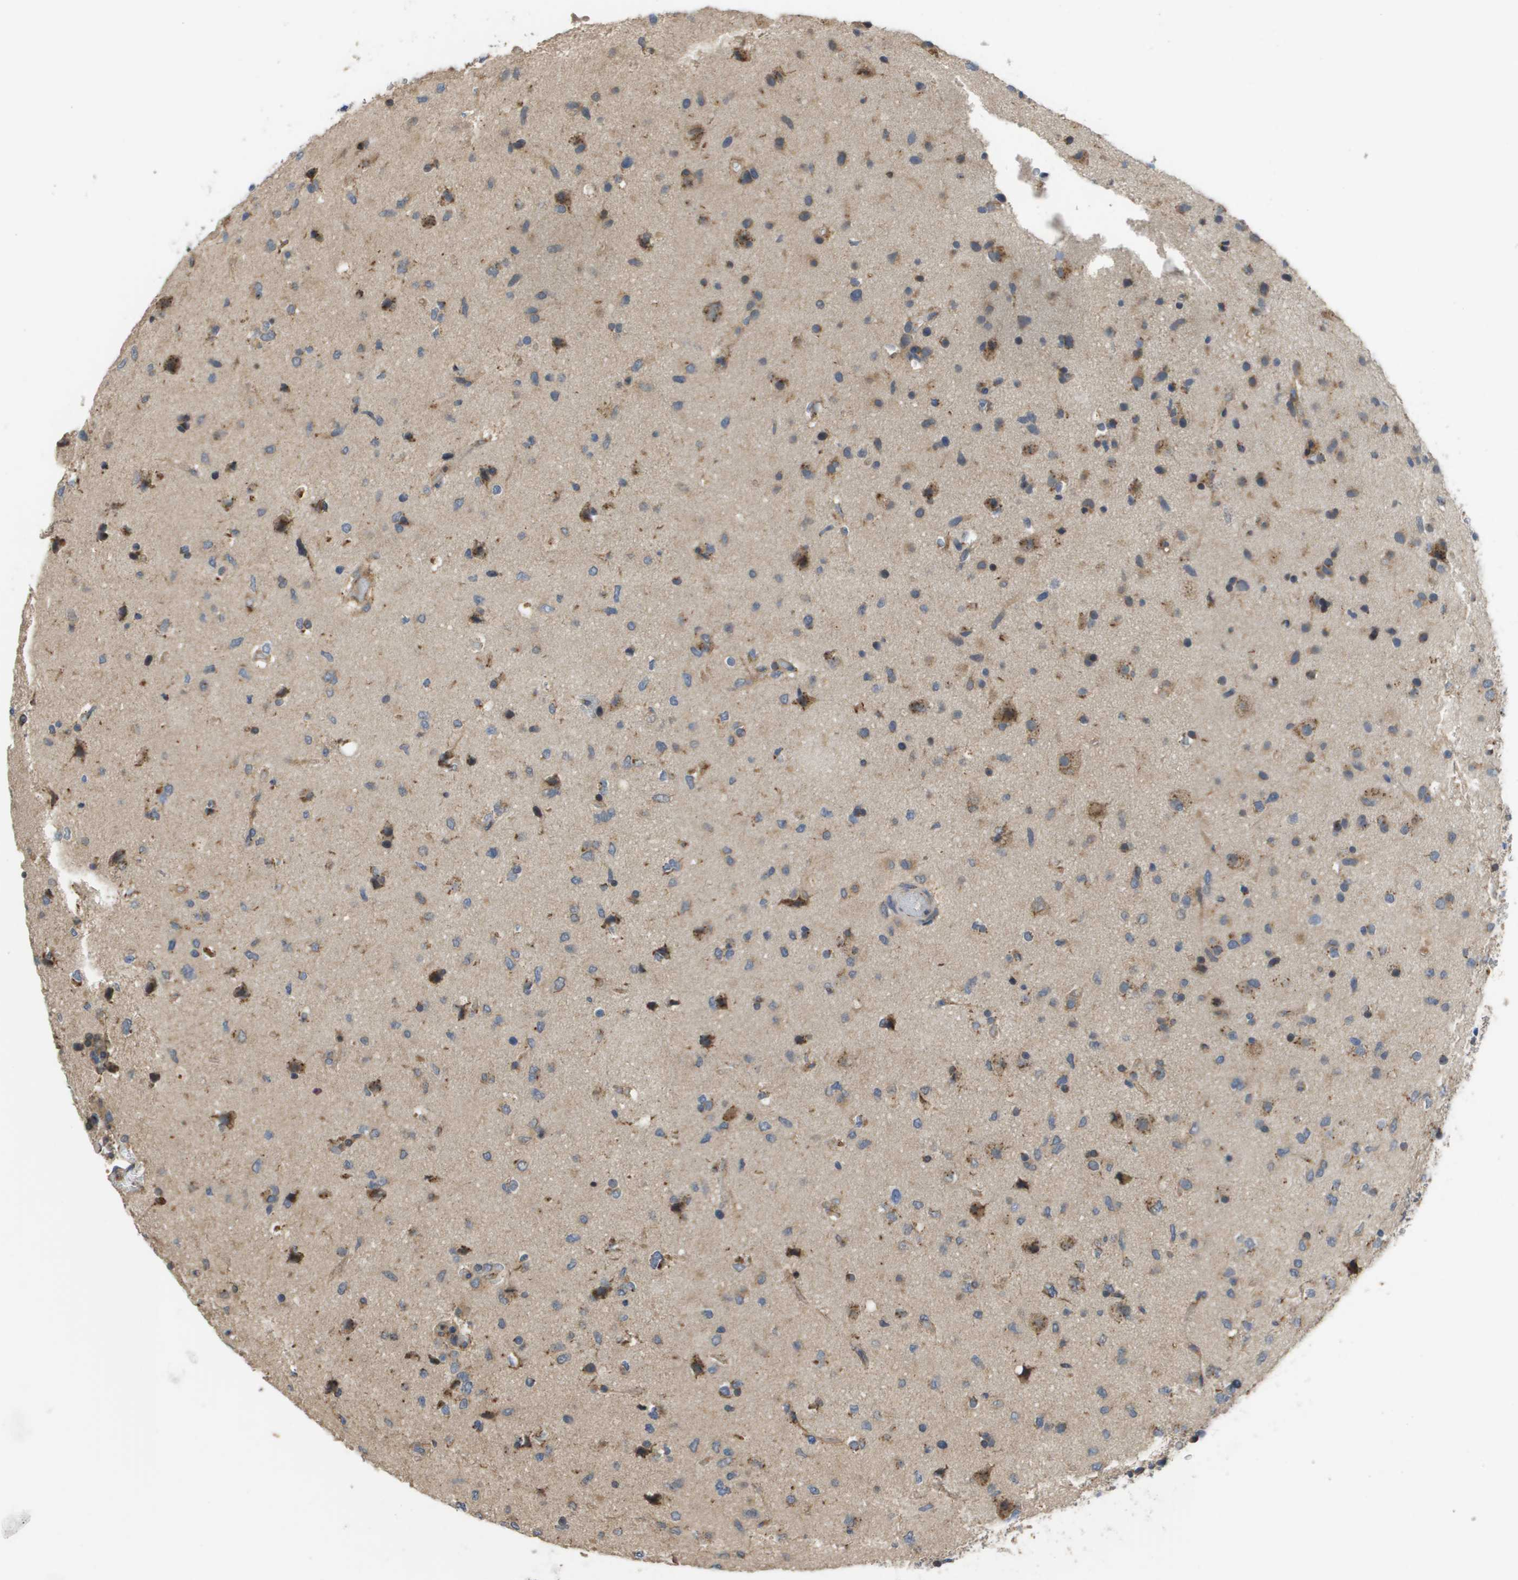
{"staining": {"intensity": "moderate", "quantity": "25%-75%", "location": "cytoplasmic/membranous"}, "tissue": "glioma", "cell_type": "Tumor cells", "image_type": "cancer", "snomed": [{"axis": "morphology", "description": "Glioma, malignant, Low grade"}, {"axis": "topography", "description": "Brain"}], "caption": "The histopathology image exhibits staining of malignant low-grade glioma, revealing moderate cytoplasmic/membranous protein positivity (brown color) within tumor cells.", "gene": "PCK1", "patient": {"sex": "male", "age": 77}}